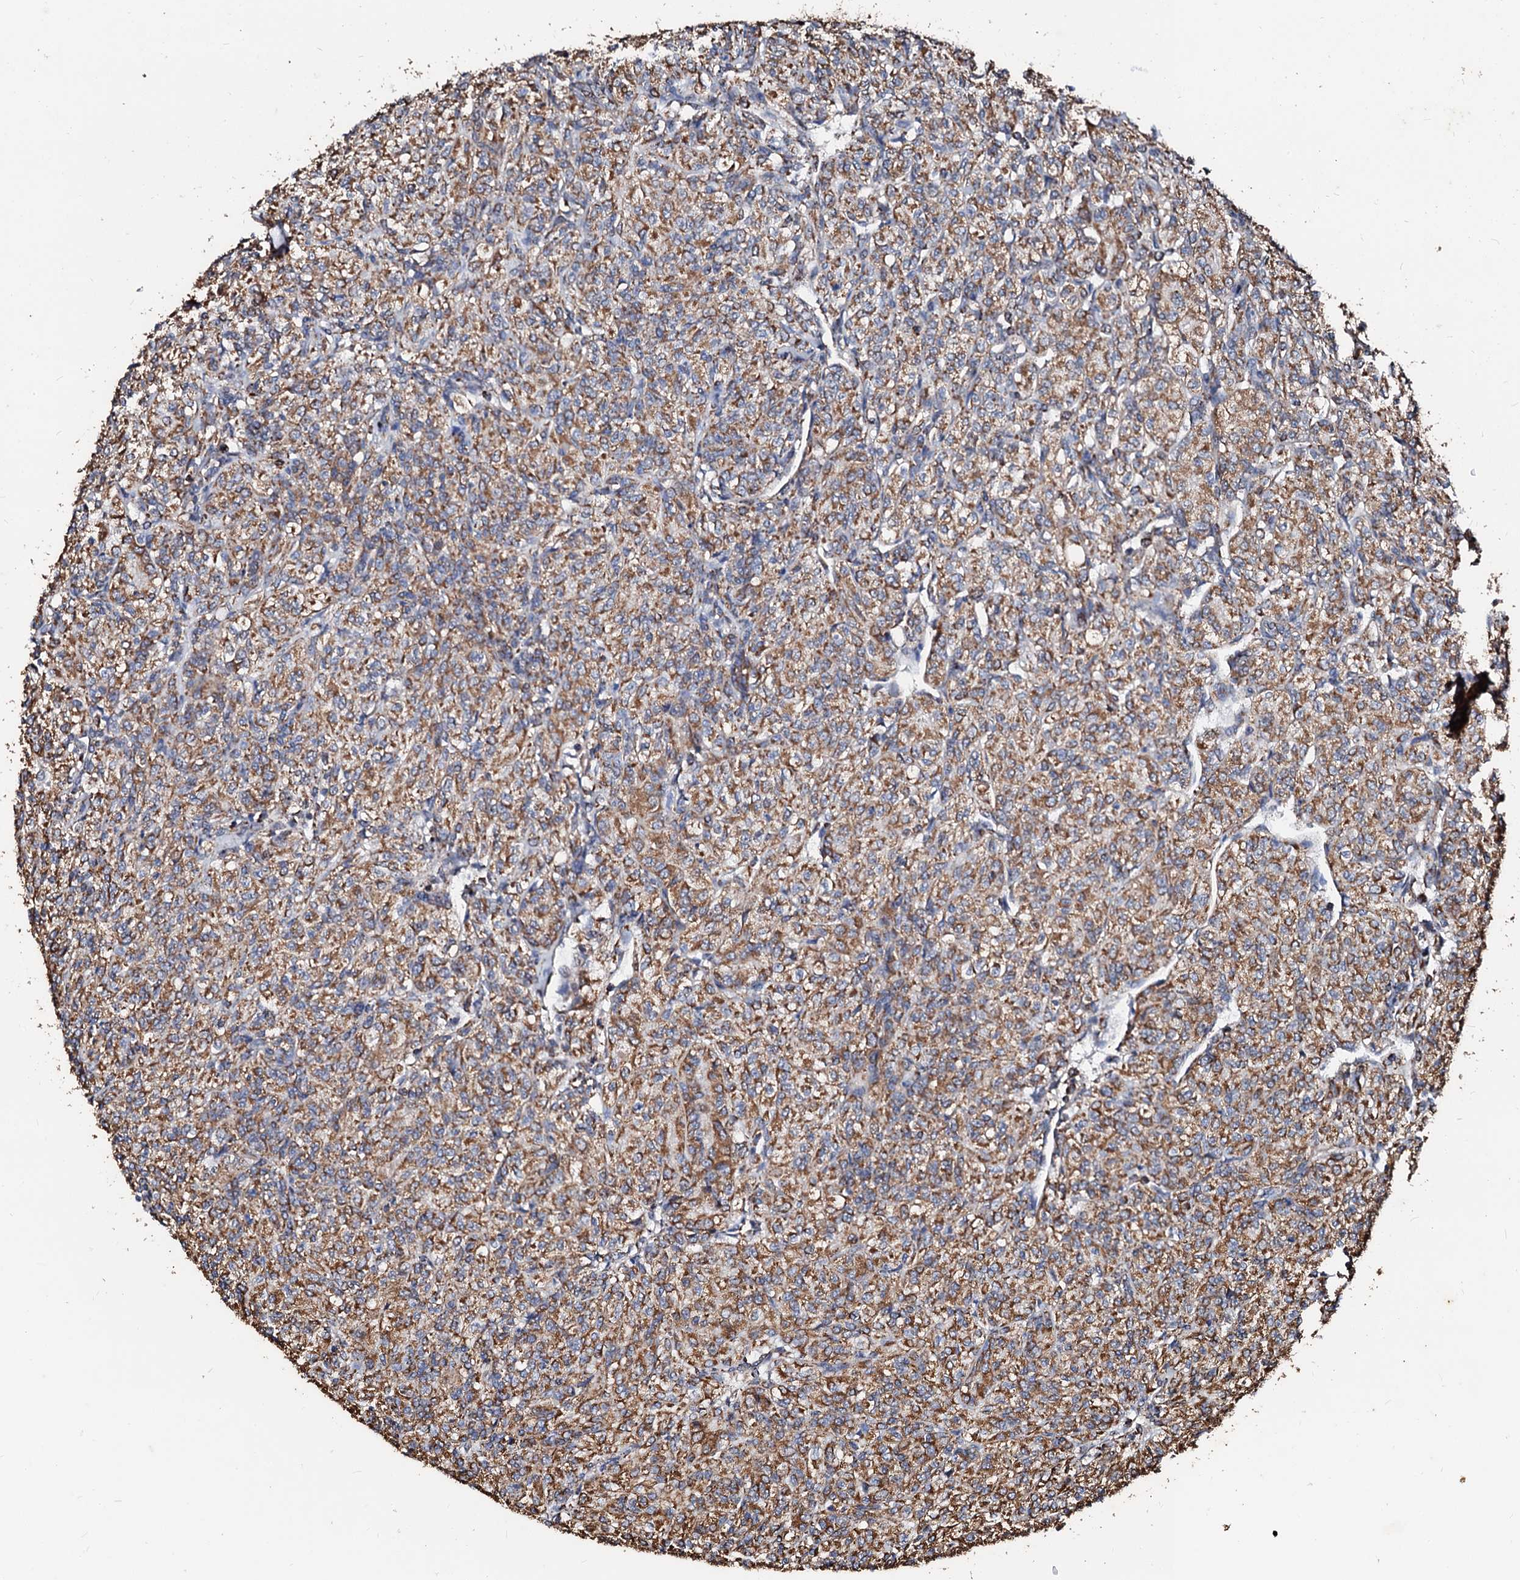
{"staining": {"intensity": "moderate", "quantity": ">75%", "location": "cytoplasmic/membranous"}, "tissue": "renal cancer", "cell_type": "Tumor cells", "image_type": "cancer", "snomed": [{"axis": "morphology", "description": "Adenocarcinoma, NOS"}, {"axis": "topography", "description": "Kidney"}], "caption": "Renal adenocarcinoma was stained to show a protein in brown. There is medium levels of moderate cytoplasmic/membranous staining in approximately >75% of tumor cells.", "gene": "SECISBP2L", "patient": {"sex": "male", "age": 77}}